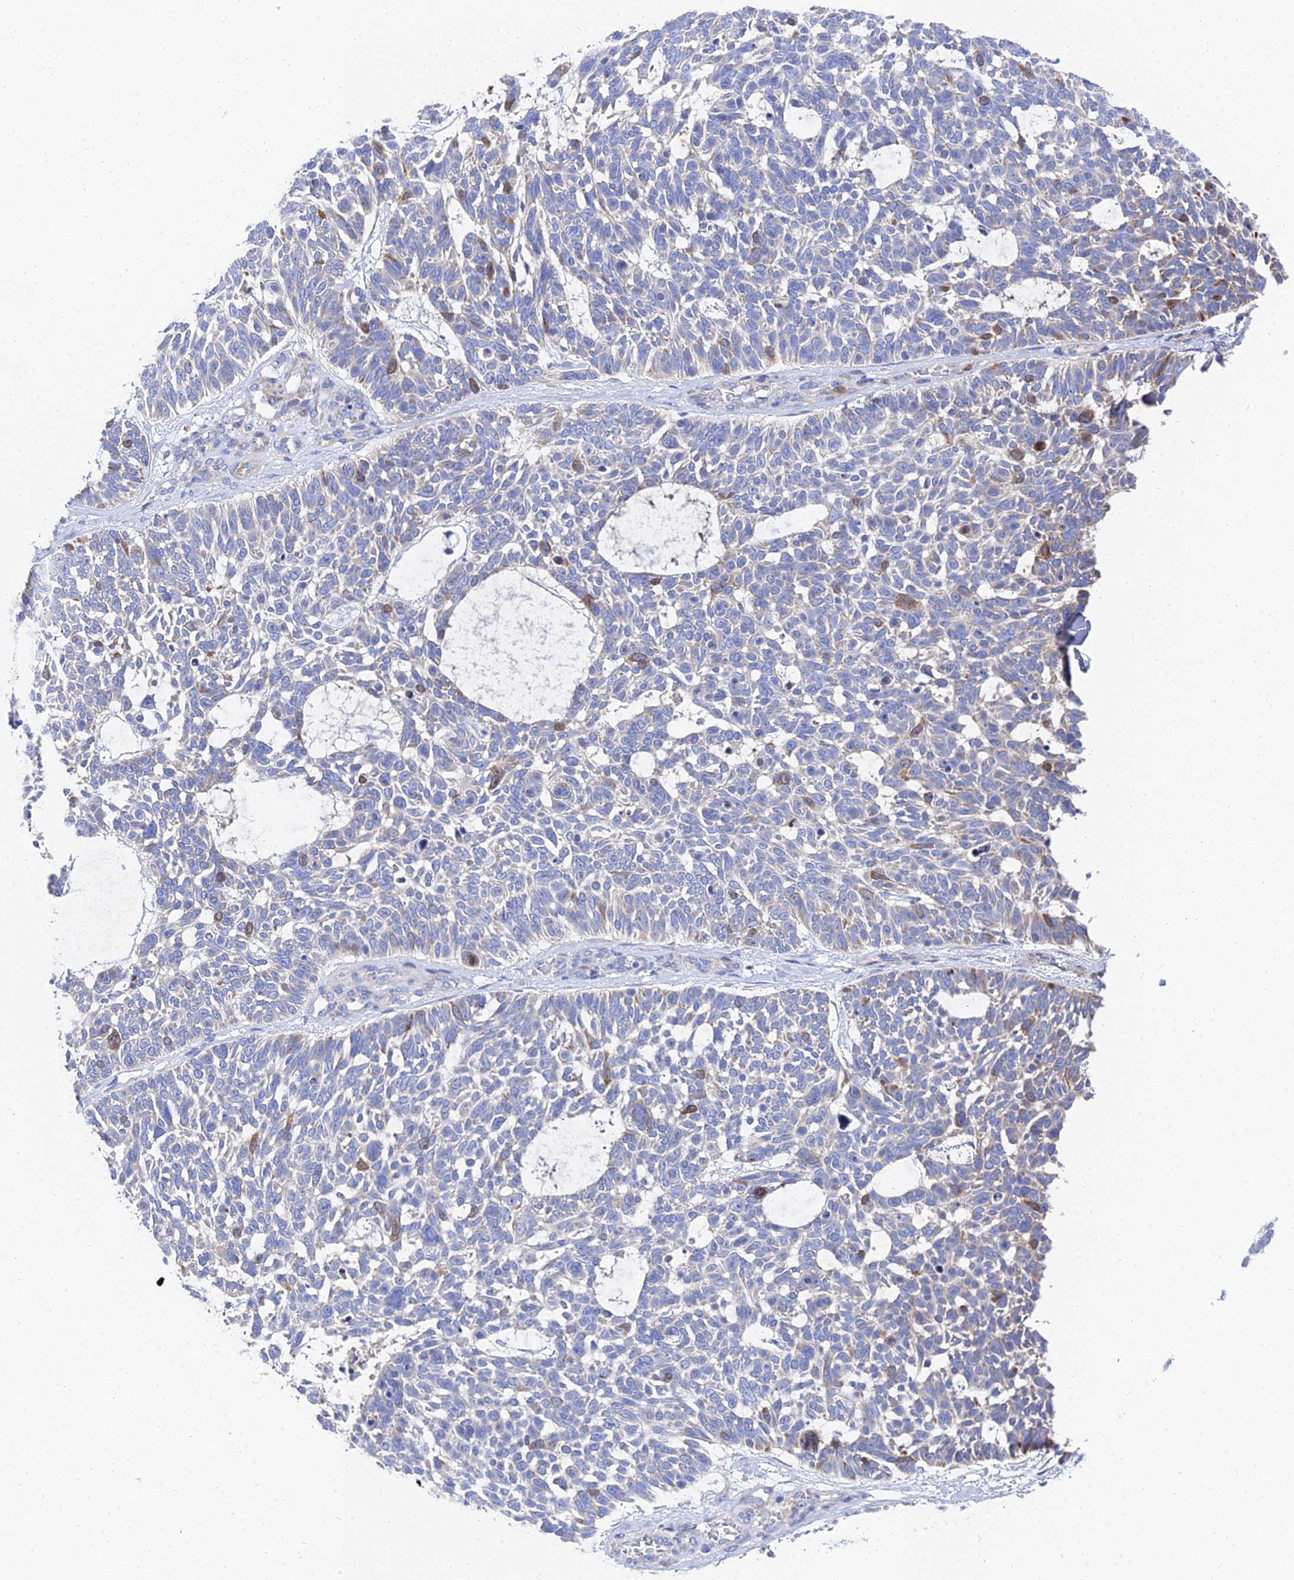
{"staining": {"intensity": "moderate", "quantity": "<25%", "location": "cytoplasmic/membranous"}, "tissue": "skin cancer", "cell_type": "Tumor cells", "image_type": "cancer", "snomed": [{"axis": "morphology", "description": "Basal cell carcinoma"}, {"axis": "topography", "description": "Skin"}], "caption": "Brown immunohistochemical staining in skin cancer demonstrates moderate cytoplasmic/membranous expression in approximately <25% of tumor cells.", "gene": "PTTG1", "patient": {"sex": "male", "age": 88}}